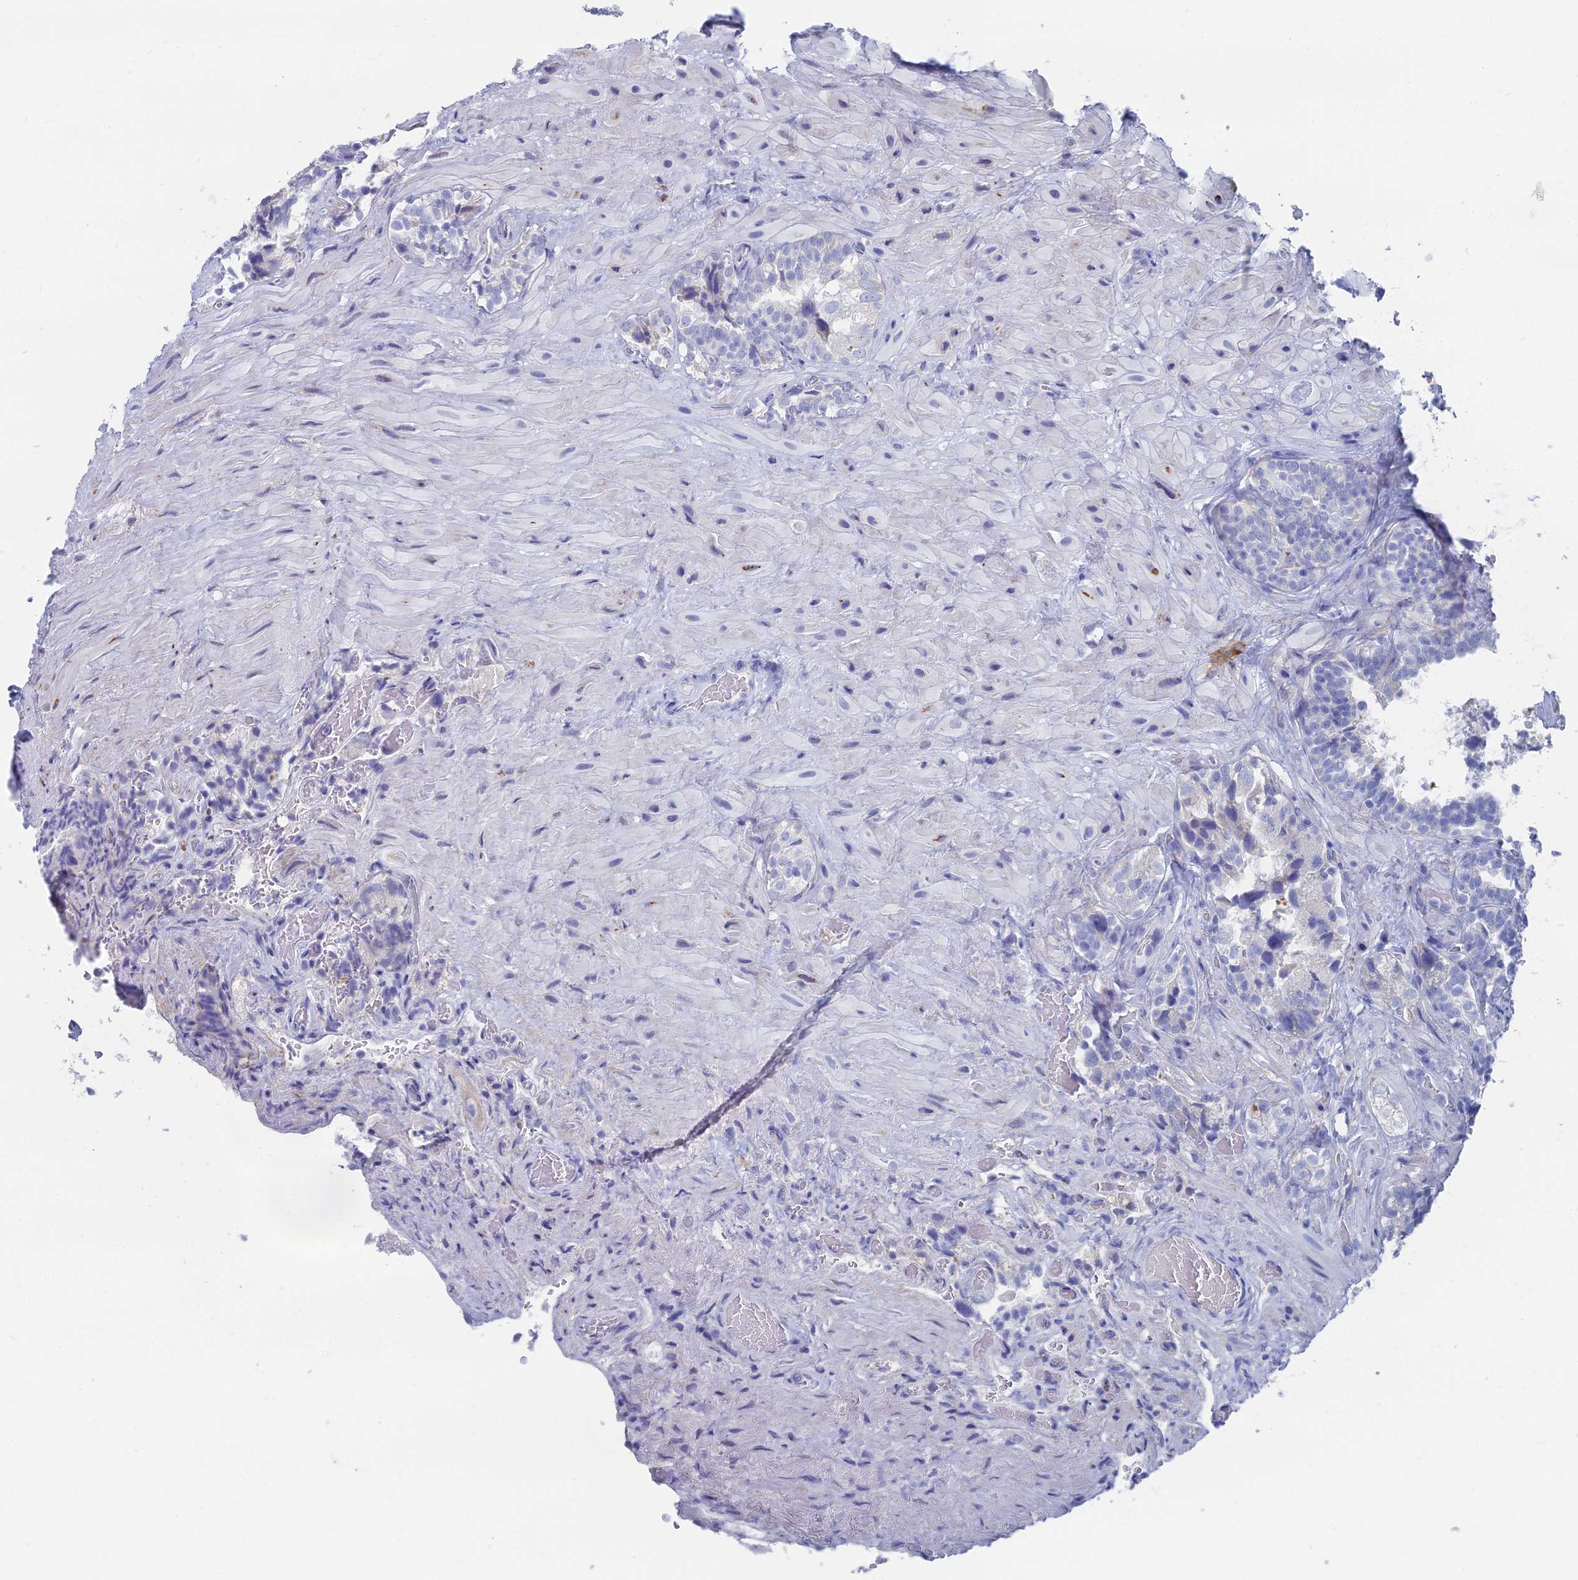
{"staining": {"intensity": "negative", "quantity": "none", "location": "none"}, "tissue": "seminal vesicle", "cell_type": "Glandular cells", "image_type": "normal", "snomed": [{"axis": "morphology", "description": "Normal tissue, NOS"}, {"axis": "topography", "description": "Prostate and seminal vesicle, NOS"}, {"axis": "topography", "description": "Prostate"}, {"axis": "topography", "description": "Seminal veicle"}], "caption": "Seminal vesicle stained for a protein using immunohistochemistry (IHC) reveals no positivity glandular cells.", "gene": "TNNT3", "patient": {"sex": "male", "age": 67}}